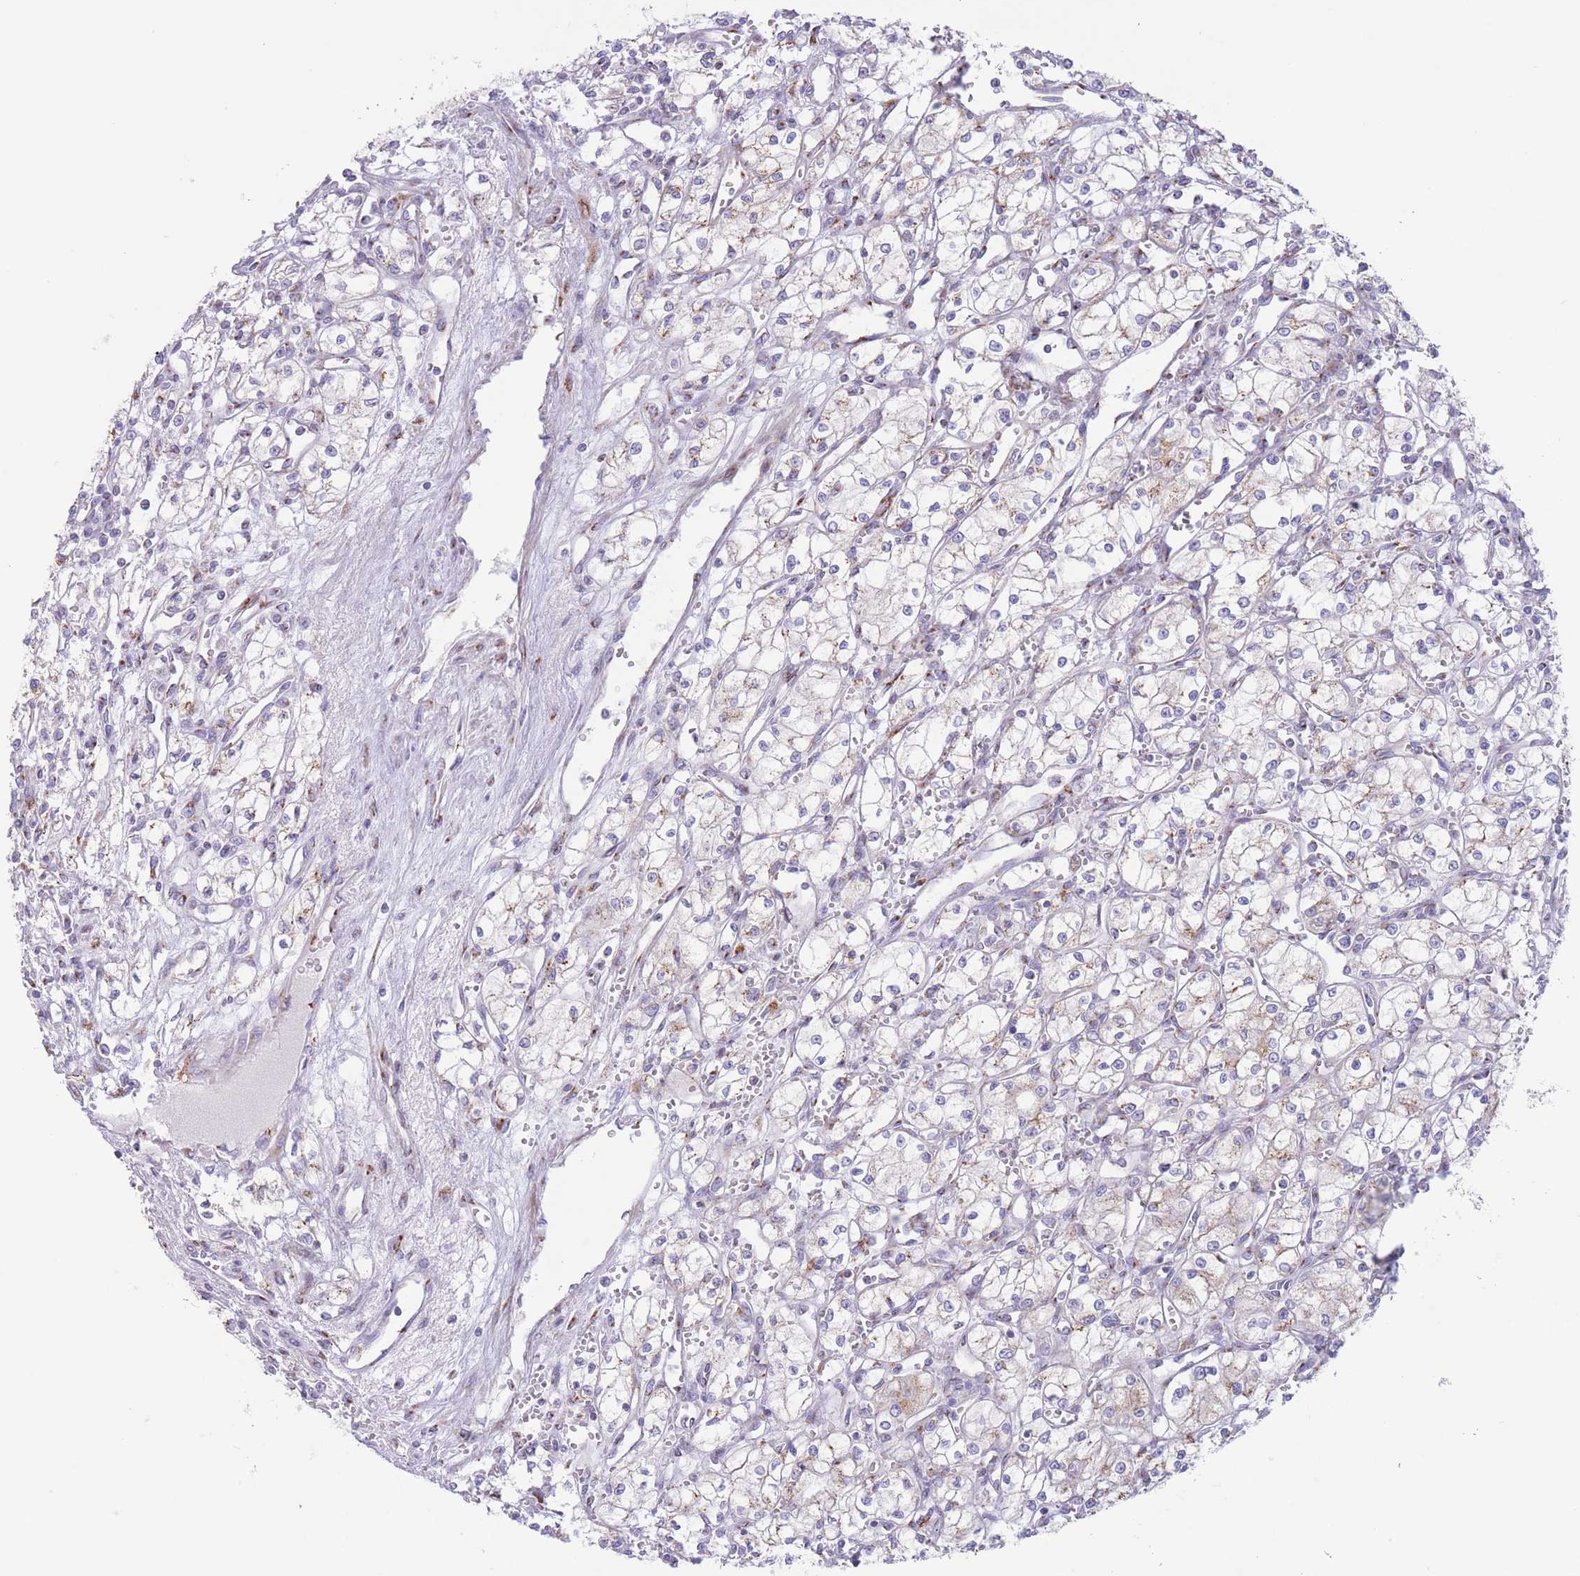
{"staining": {"intensity": "weak", "quantity": "<25%", "location": "cytoplasmic/membranous"}, "tissue": "renal cancer", "cell_type": "Tumor cells", "image_type": "cancer", "snomed": [{"axis": "morphology", "description": "Adenocarcinoma, NOS"}, {"axis": "topography", "description": "Kidney"}], "caption": "A high-resolution histopathology image shows IHC staining of renal cancer (adenocarcinoma), which reveals no significant expression in tumor cells. (DAB immunohistochemistry, high magnification).", "gene": "MPND", "patient": {"sex": "male", "age": 59}}